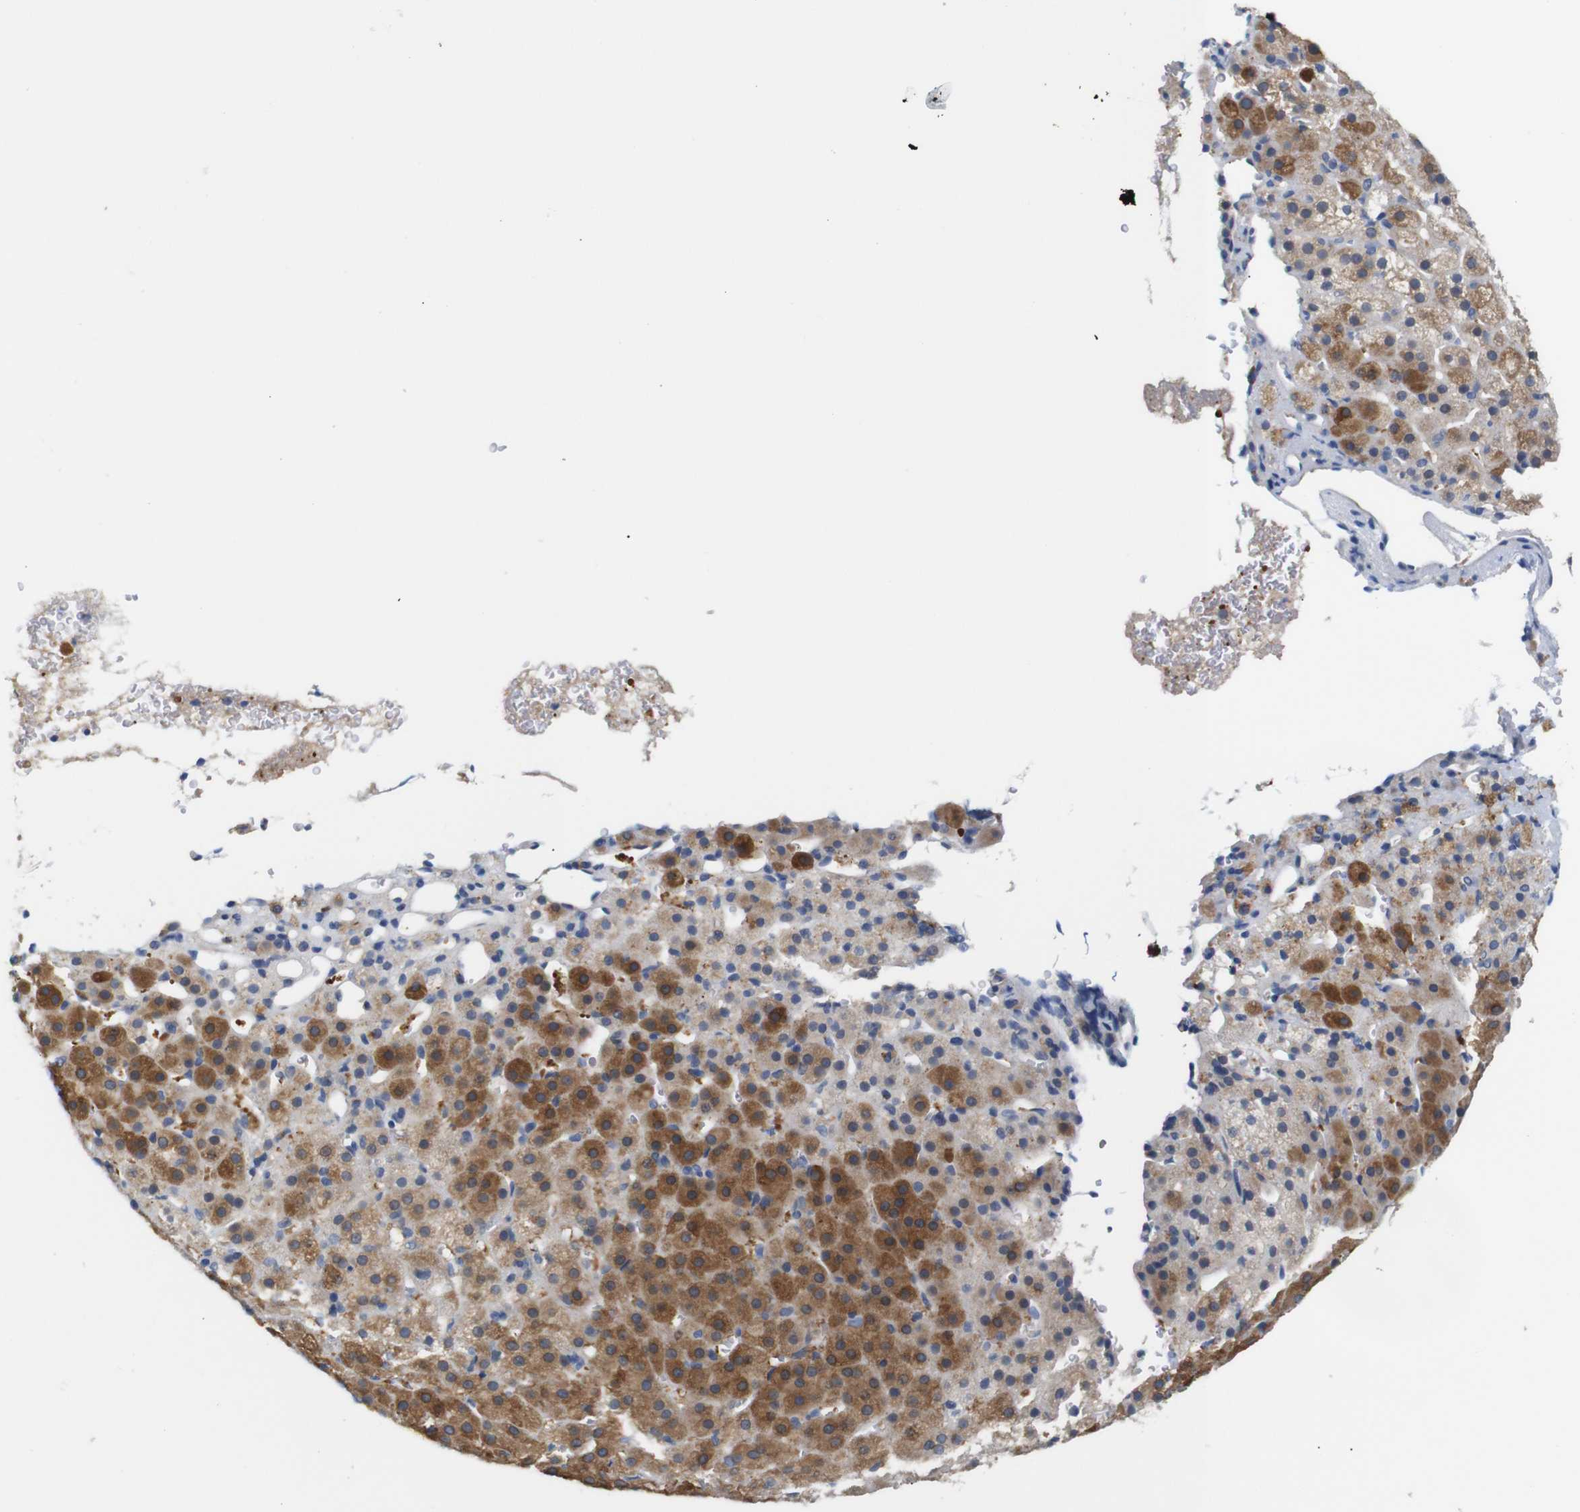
{"staining": {"intensity": "moderate", "quantity": ">75%", "location": "cytoplasmic/membranous"}, "tissue": "adrenal gland", "cell_type": "Glandular cells", "image_type": "normal", "snomed": [{"axis": "morphology", "description": "Normal tissue, NOS"}, {"axis": "topography", "description": "Adrenal gland"}], "caption": "Human adrenal gland stained for a protein (brown) shows moderate cytoplasmic/membranous positive positivity in about >75% of glandular cells.", "gene": "ALOX15", "patient": {"sex": "female", "age": 57}}